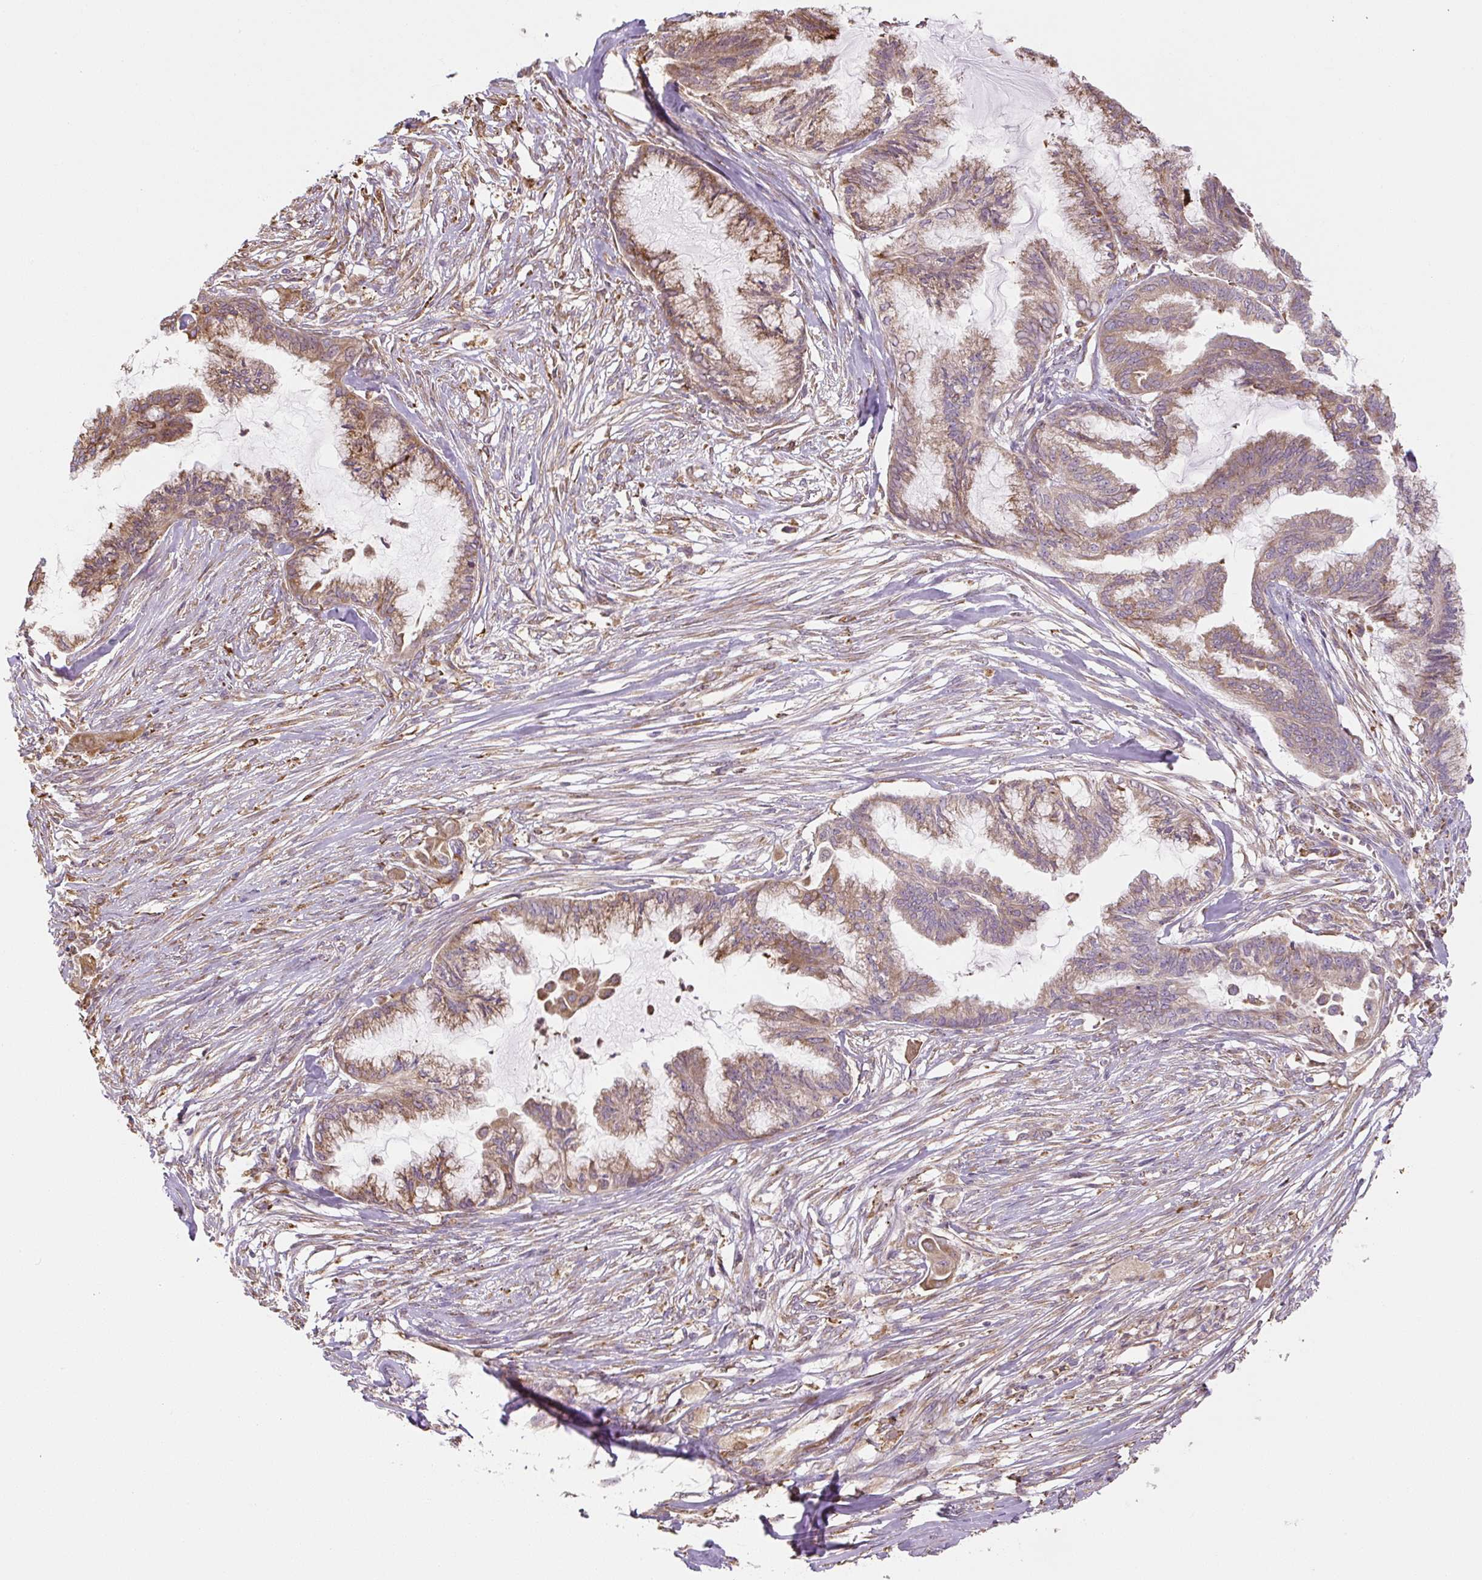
{"staining": {"intensity": "moderate", "quantity": ">75%", "location": "cytoplasmic/membranous"}, "tissue": "endometrial cancer", "cell_type": "Tumor cells", "image_type": "cancer", "snomed": [{"axis": "morphology", "description": "Adenocarcinoma, NOS"}, {"axis": "topography", "description": "Endometrium"}], "caption": "This histopathology image displays immunohistochemistry staining of human endometrial cancer (adenocarcinoma), with medium moderate cytoplasmic/membranous positivity in about >75% of tumor cells.", "gene": "RASA1", "patient": {"sex": "female", "age": 86}}